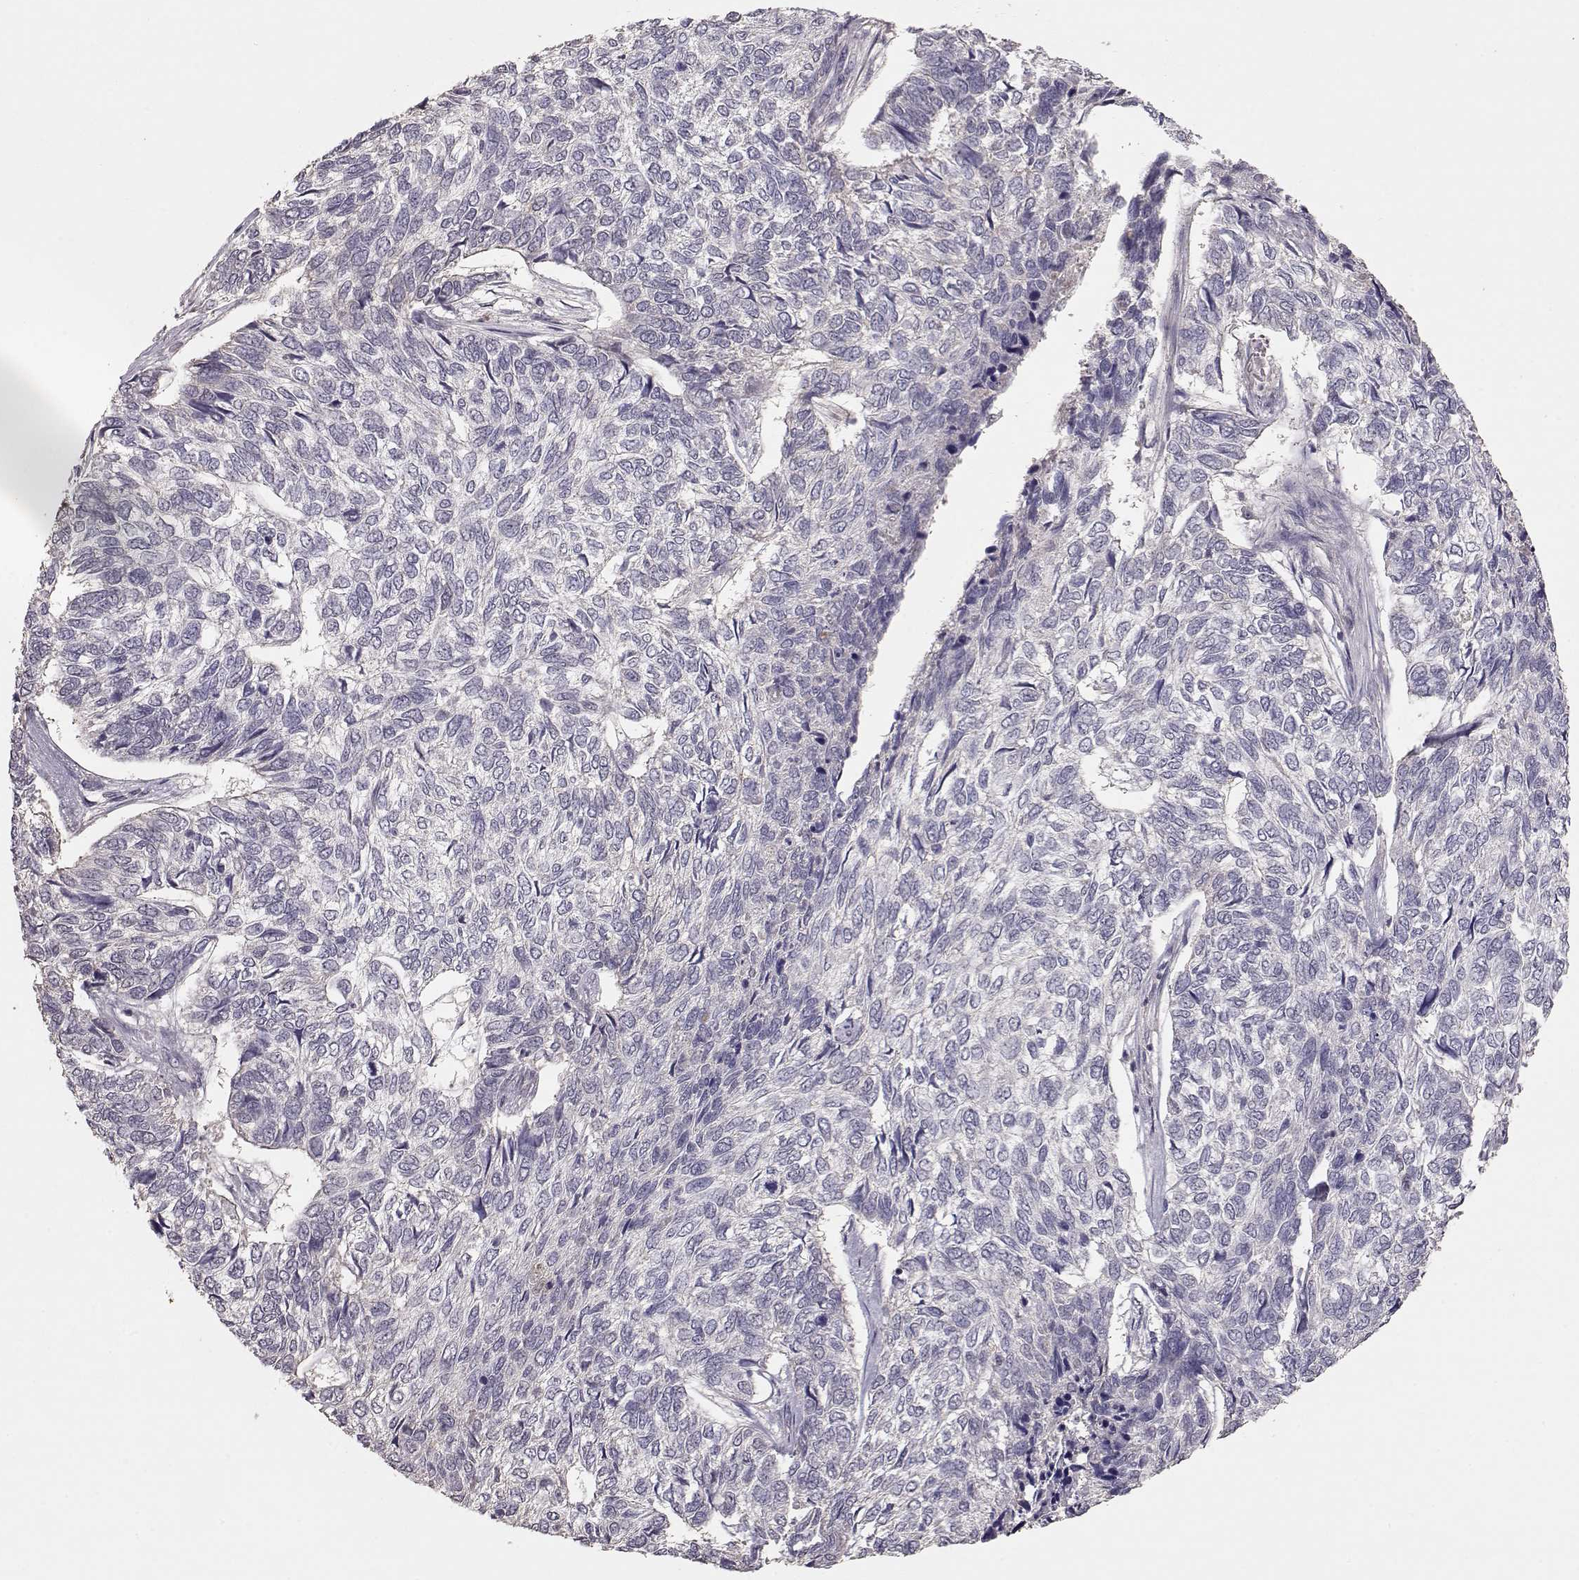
{"staining": {"intensity": "negative", "quantity": "none", "location": "none"}, "tissue": "skin cancer", "cell_type": "Tumor cells", "image_type": "cancer", "snomed": [{"axis": "morphology", "description": "Basal cell carcinoma"}, {"axis": "topography", "description": "Skin"}], "caption": "A high-resolution histopathology image shows immunohistochemistry (IHC) staining of skin cancer (basal cell carcinoma), which exhibits no significant positivity in tumor cells. (DAB (3,3'-diaminobenzidine) IHC visualized using brightfield microscopy, high magnification).", "gene": "PMCH", "patient": {"sex": "female", "age": 65}}